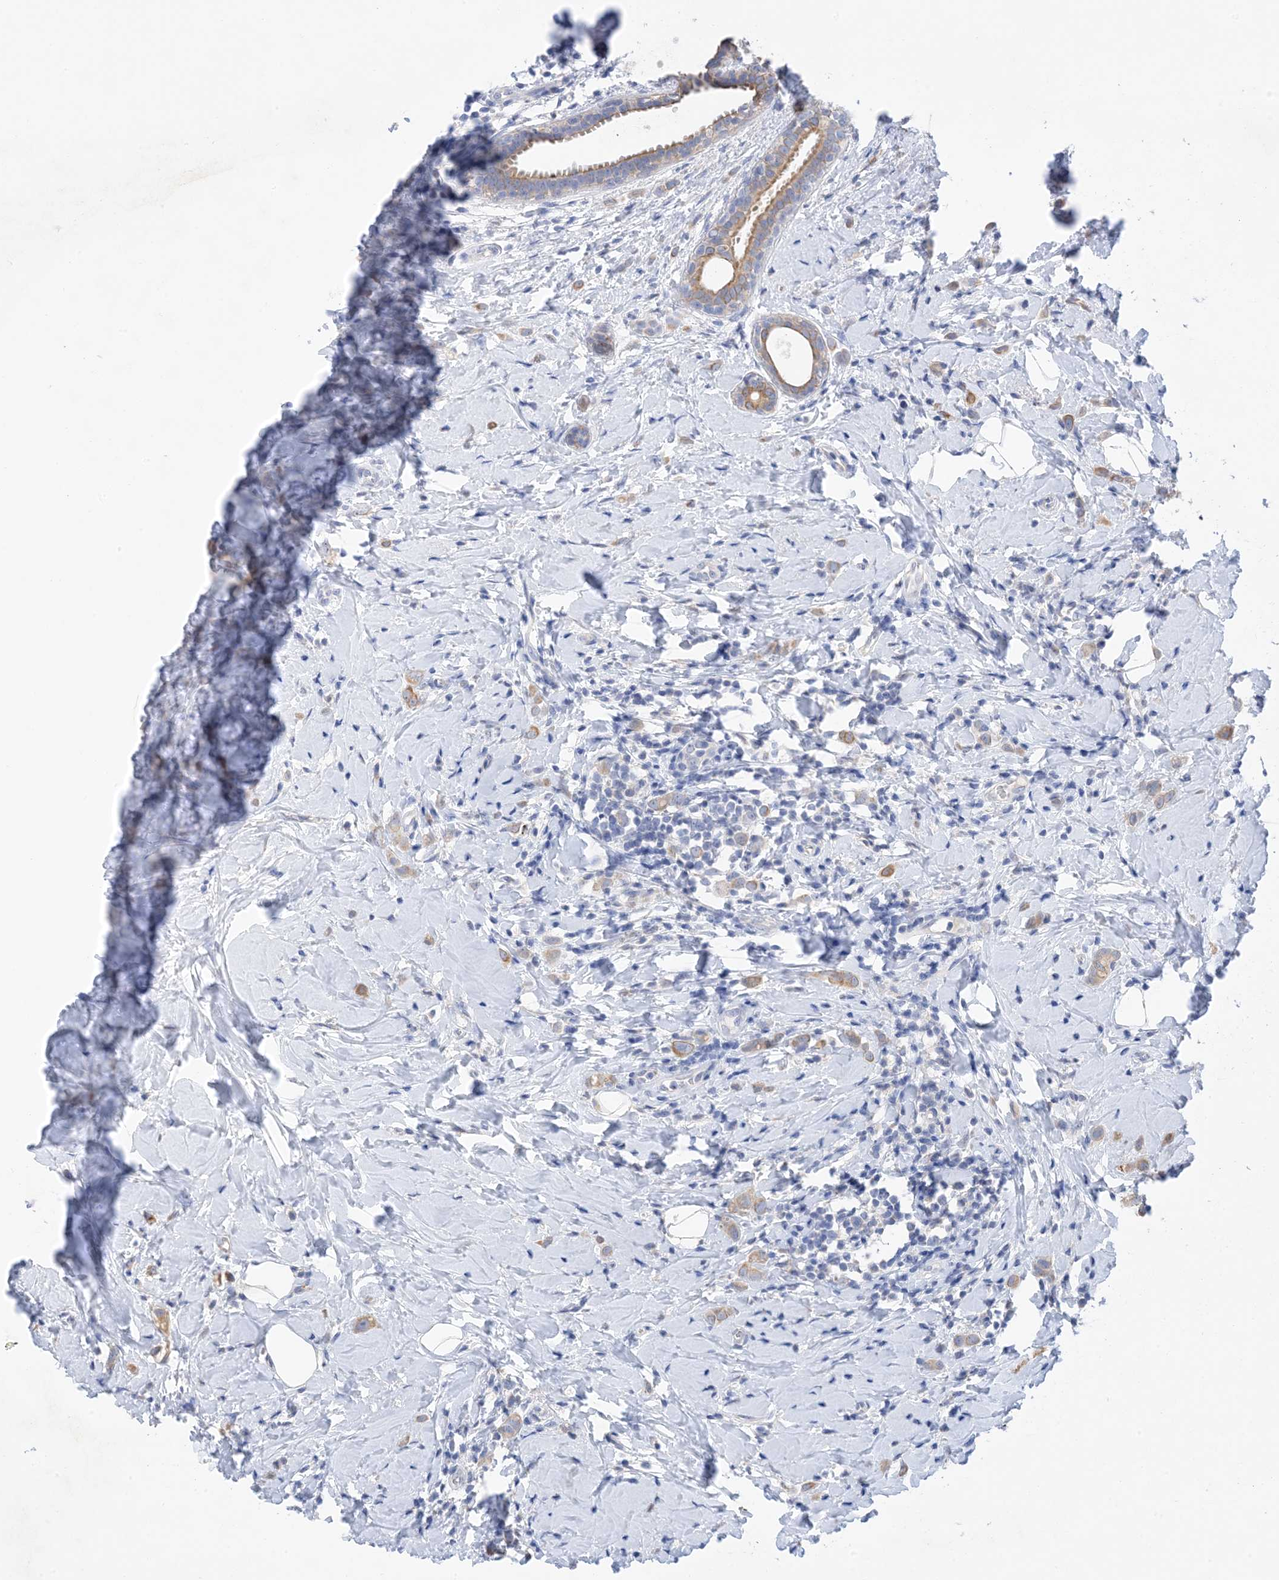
{"staining": {"intensity": "moderate", "quantity": ">75%", "location": "cytoplasmic/membranous"}, "tissue": "breast cancer", "cell_type": "Tumor cells", "image_type": "cancer", "snomed": [{"axis": "morphology", "description": "Lobular carcinoma"}, {"axis": "topography", "description": "Breast"}], "caption": "An immunohistochemistry histopathology image of tumor tissue is shown. Protein staining in brown shows moderate cytoplasmic/membranous positivity in breast cancer within tumor cells. The protein is stained brown, and the nuclei are stained in blue (DAB IHC with brightfield microscopy, high magnification).", "gene": "PLK4", "patient": {"sex": "female", "age": 47}}